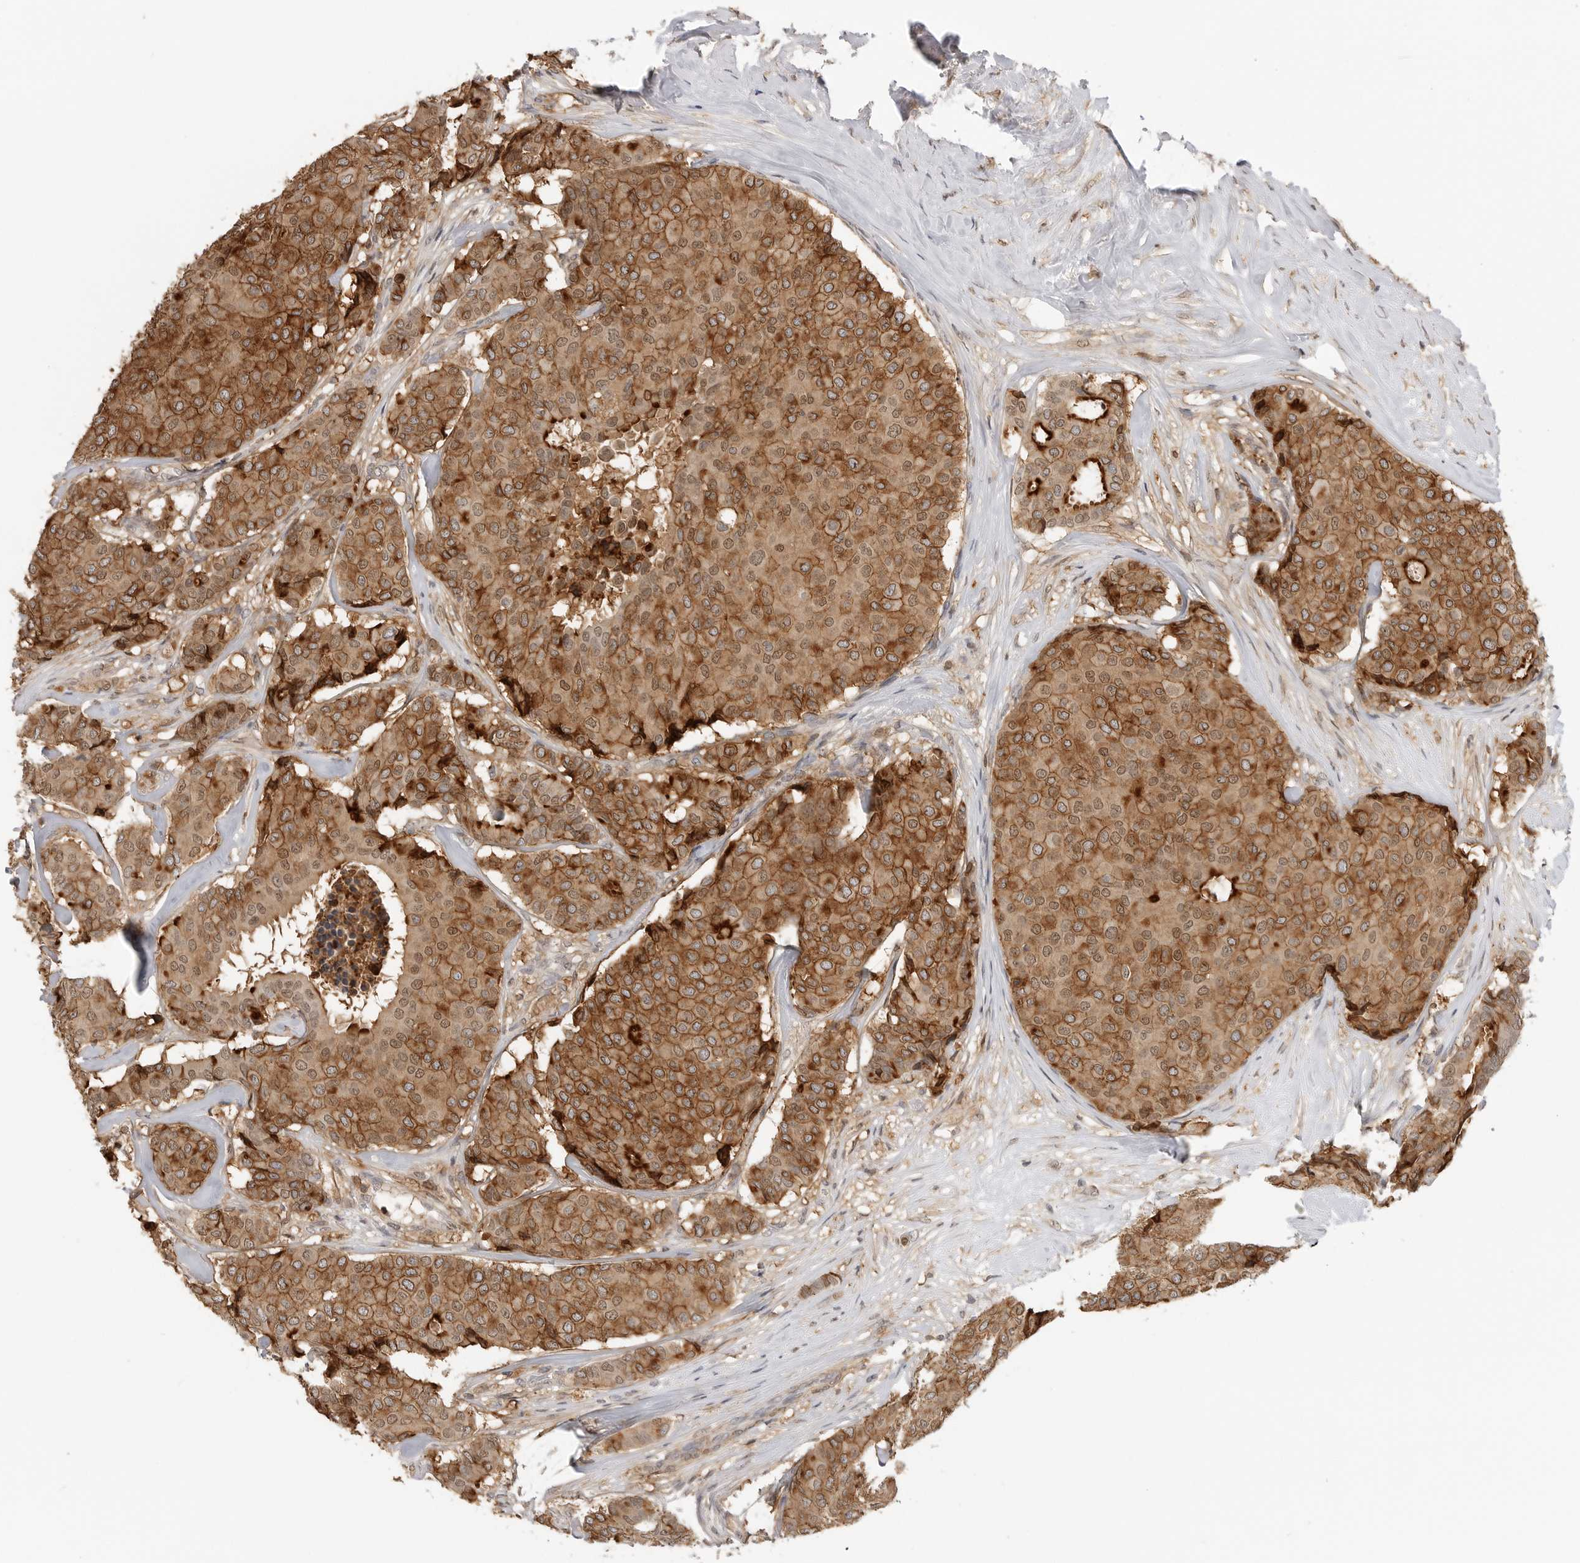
{"staining": {"intensity": "moderate", "quantity": ">75%", "location": "cytoplasmic/membranous,nuclear"}, "tissue": "breast cancer", "cell_type": "Tumor cells", "image_type": "cancer", "snomed": [{"axis": "morphology", "description": "Duct carcinoma"}, {"axis": "topography", "description": "Breast"}], "caption": "An immunohistochemistry (IHC) histopathology image of neoplastic tissue is shown. Protein staining in brown shows moderate cytoplasmic/membranous and nuclear positivity in breast cancer within tumor cells.", "gene": "ANXA11", "patient": {"sex": "female", "age": 75}}